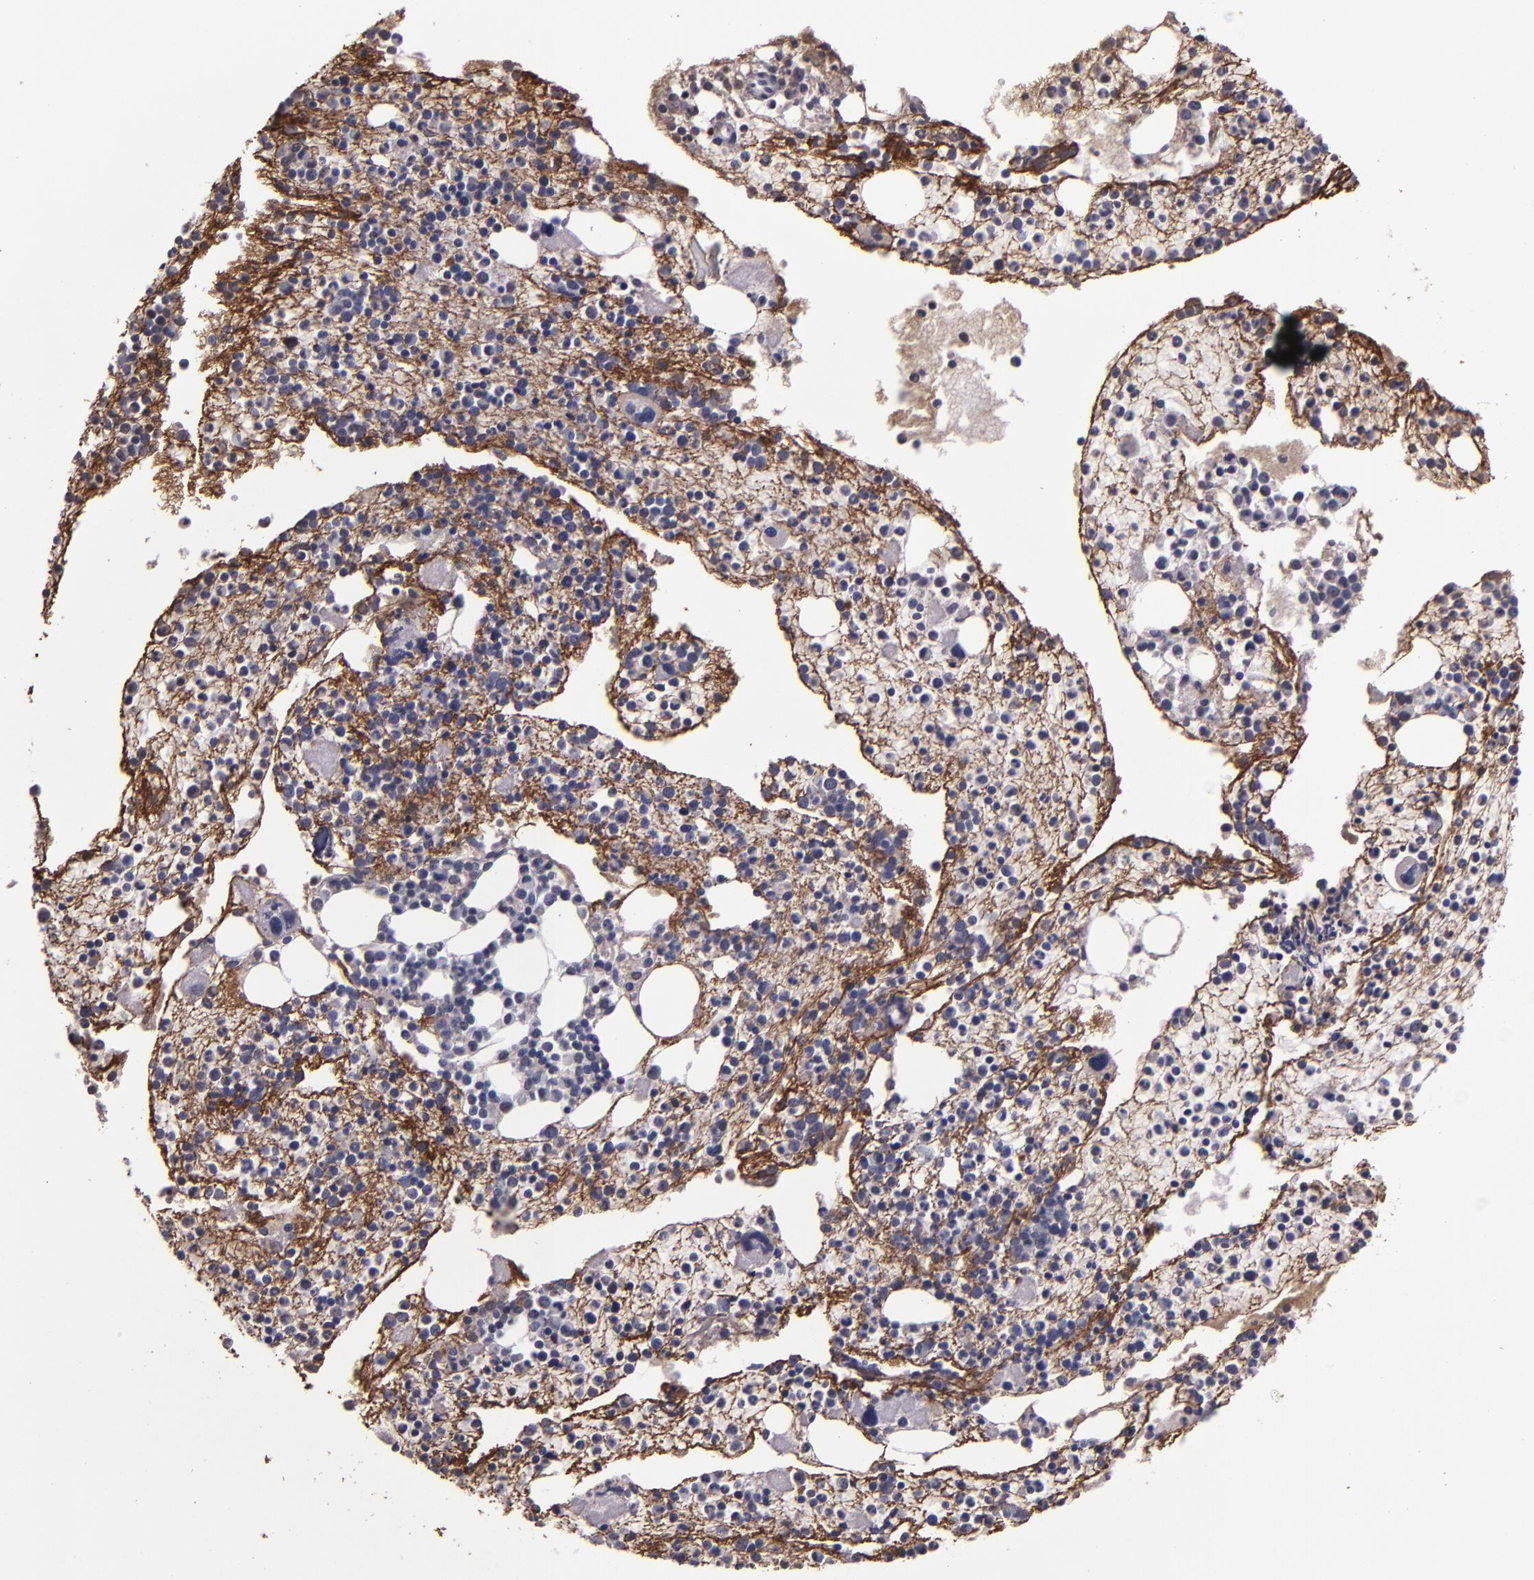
{"staining": {"intensity": "moderate", "quantity": "<25%", "location": "cytoplasmic/membranous"}, "tissue": "bone marrow", "cell_type": "Hematopoietic cells", "image_type": "normal", "snomed": [{"axis": "morphology", "description": "Normal tissue, NOS"}, {"axis": "topography", "description": "Bone marrow"}], "caption": "Immunohistochemical staining of benign human bone marrow displays low levels of moderate cytoplasmic/membranous positivity in about <25% of hematopoietic cells.", "gene": "SERPINF2", "patient": {"sex": "male", "age": 15}}